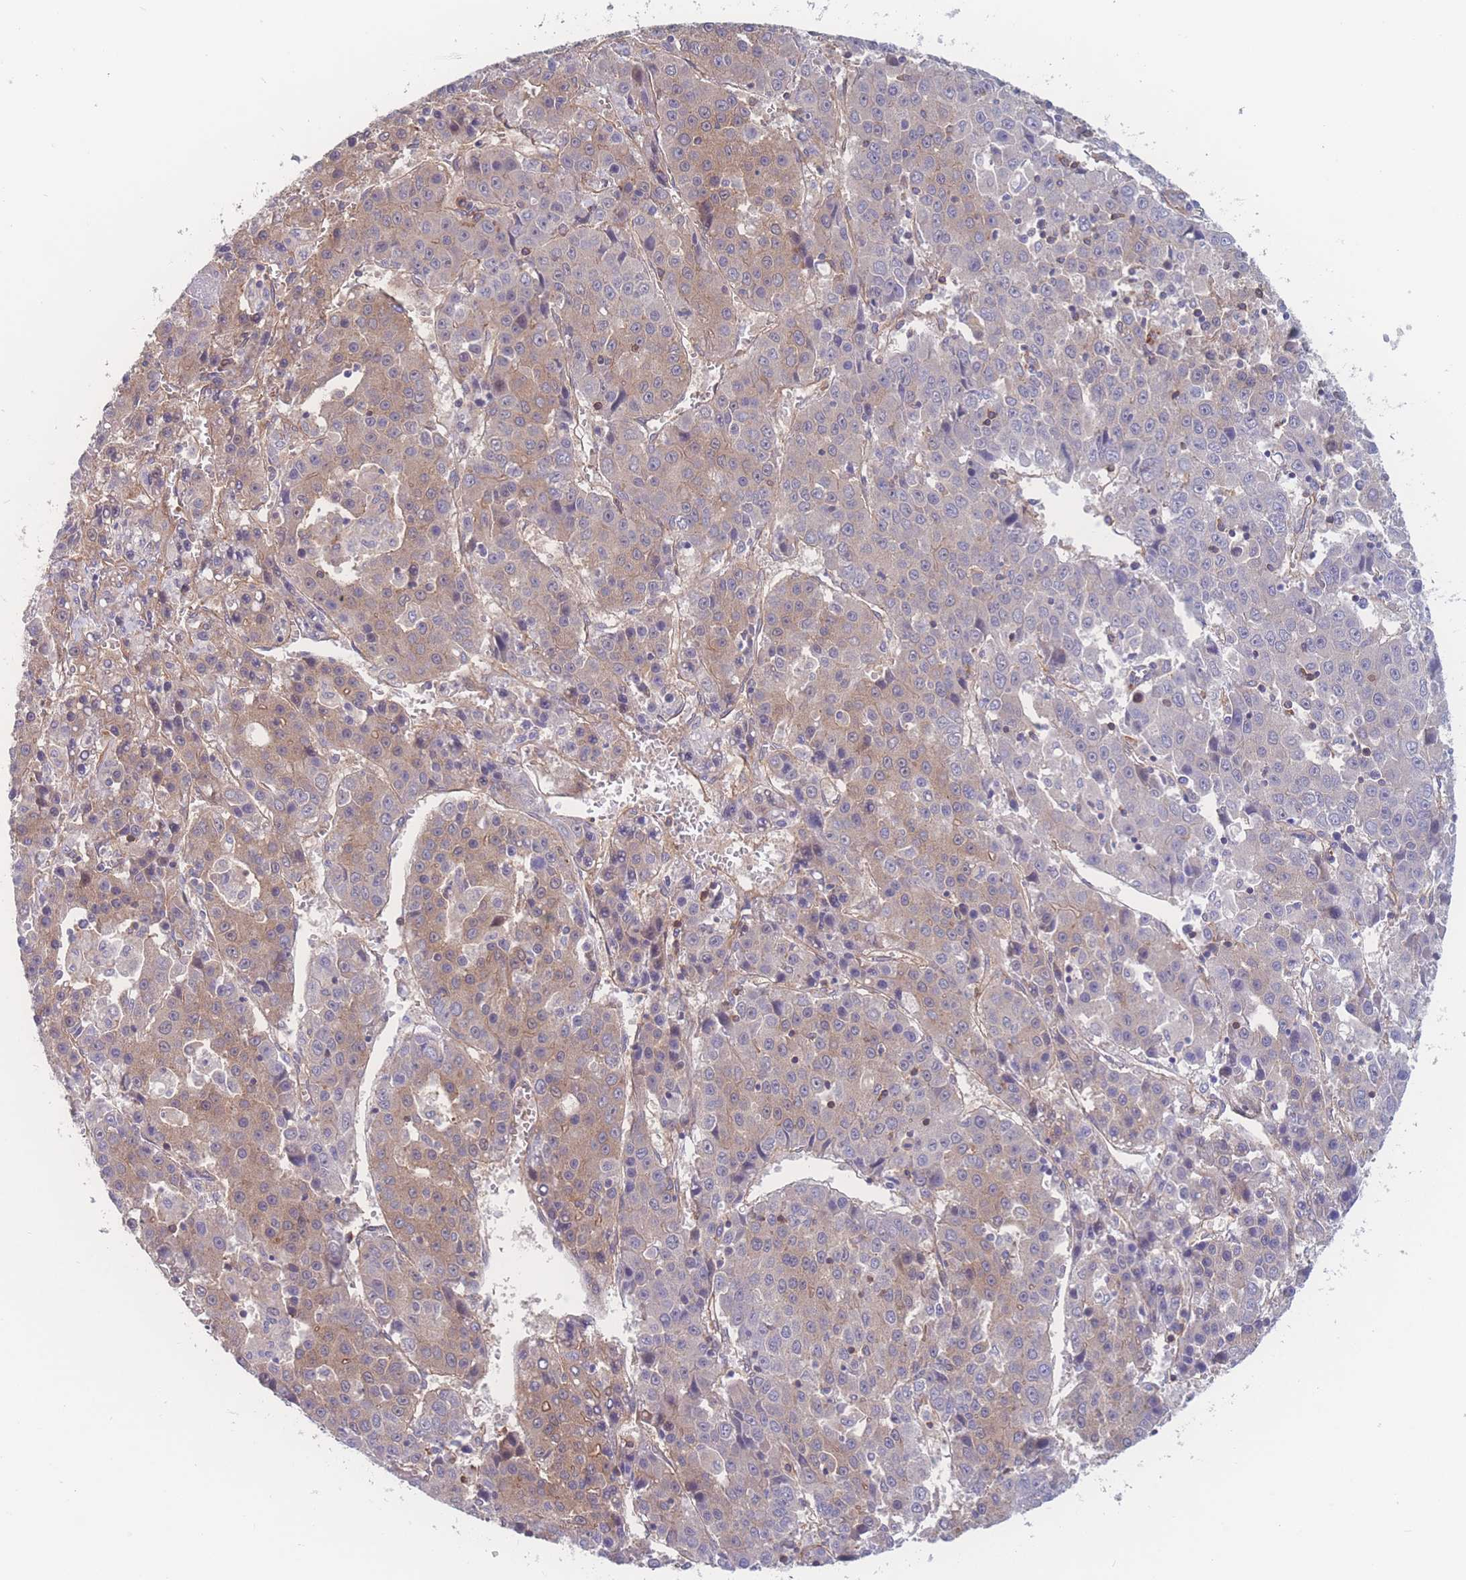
{"staining": {"intensity": "weak", "quantity": "25%-75%", "location": "cytoplasmic/membranous"}, "tissue": "liver cancer", "cell_type": "Tumor cells", "image_type": "cancer", "snomed": [{"axis": "morphology", "description": "Carcinoma, Hepatocellular, NOS"}, {"axis": "topography", "description": "Liver"}], "caption": "Immunohistochemistry histopathology image of liver cancer stained for a protein (brown), which exhibits low levels of weak cytoplasmic/membranous staining in approximately 25%-75% of tumor cells.", "gene": "CFAP97", "patient": {"sex": "female", "age": 53}}